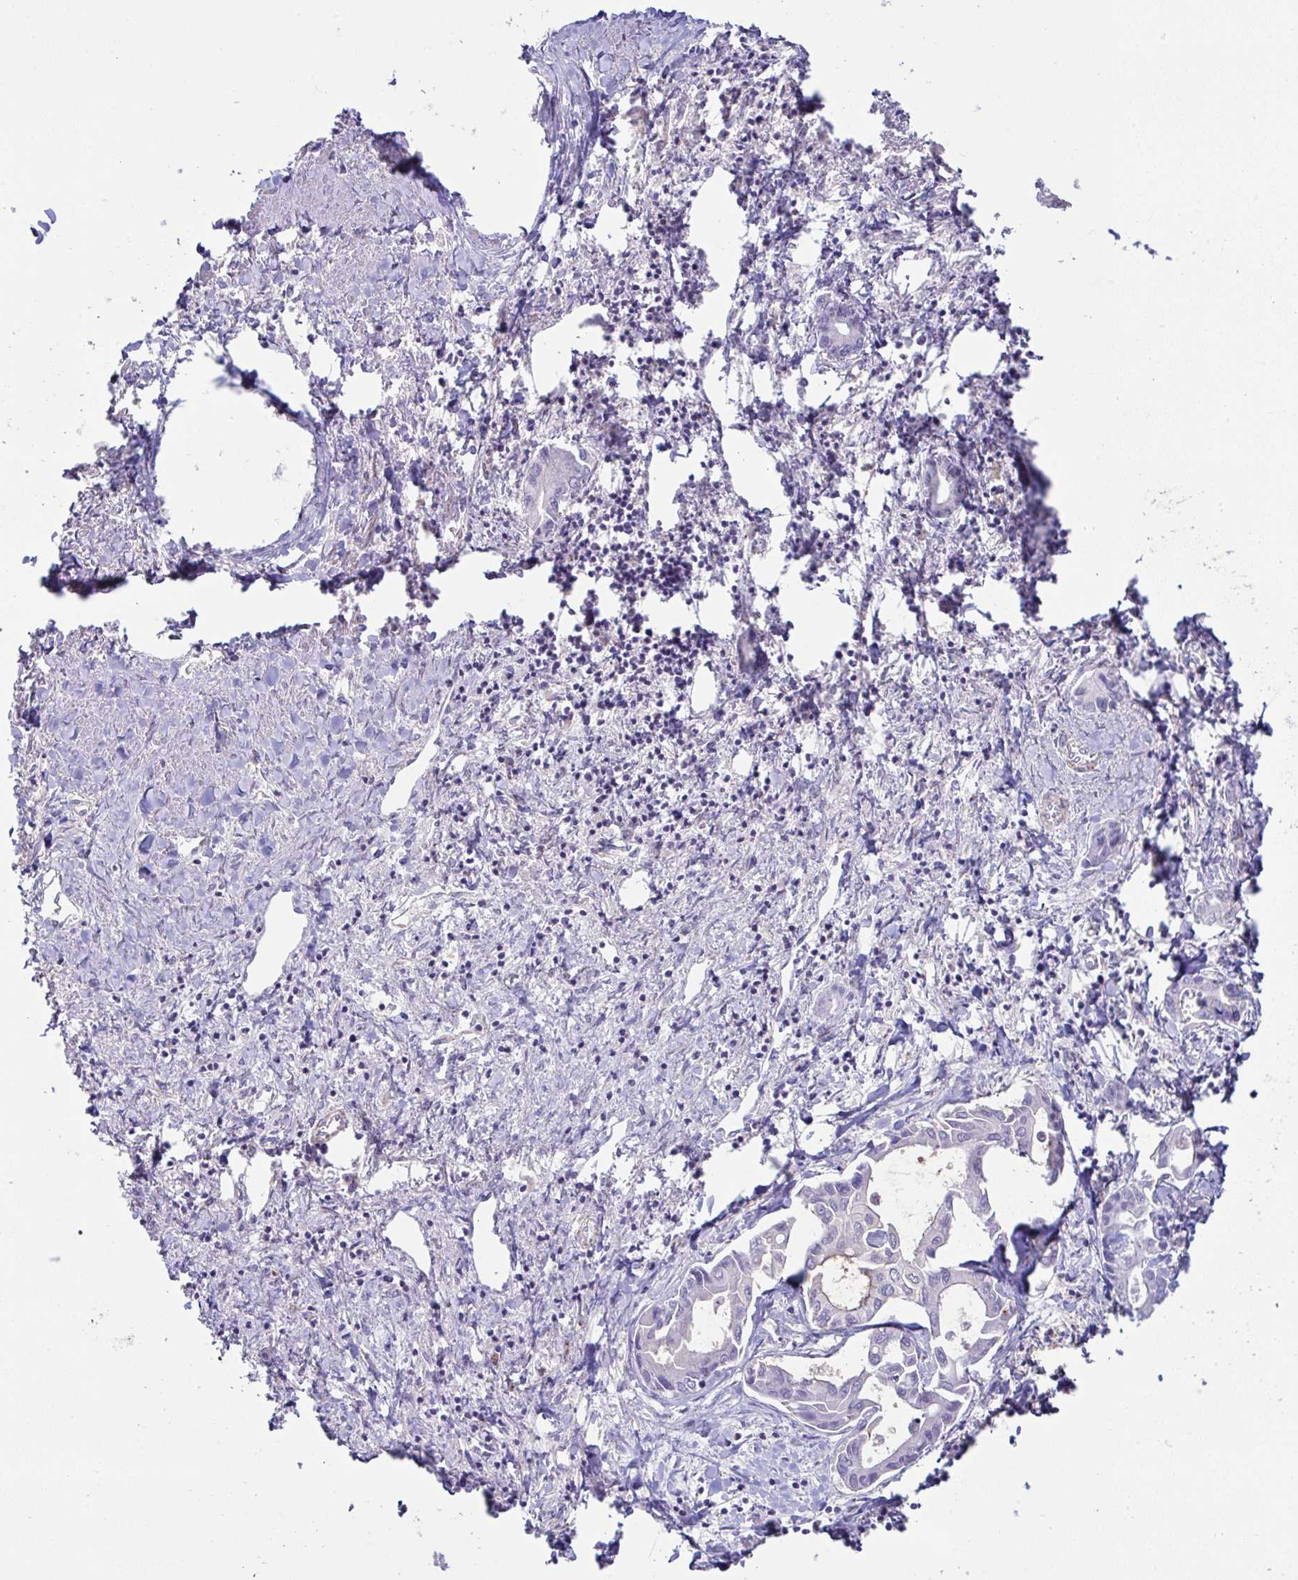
{"staining": {"intensity": "negative", "quantity": "none", "location": "none"}, "tissue": "liver cancer", "cell_type": "Tumor cells", "image_type": "cancer", "snomed": [{"axis": "morphology", "description": "Cholangiocarcinoma"}, {"axis": "topography", "description": "Liver"}], "caption": "Liver cancer was stained to show a protein in brown. There is no significant positivity in tumor cells. (Brightfield microscopy of DAB immunohistochemistry at high magnification).", "gene": "DOK7", "patient": {"sex": "male", "age": 66}}